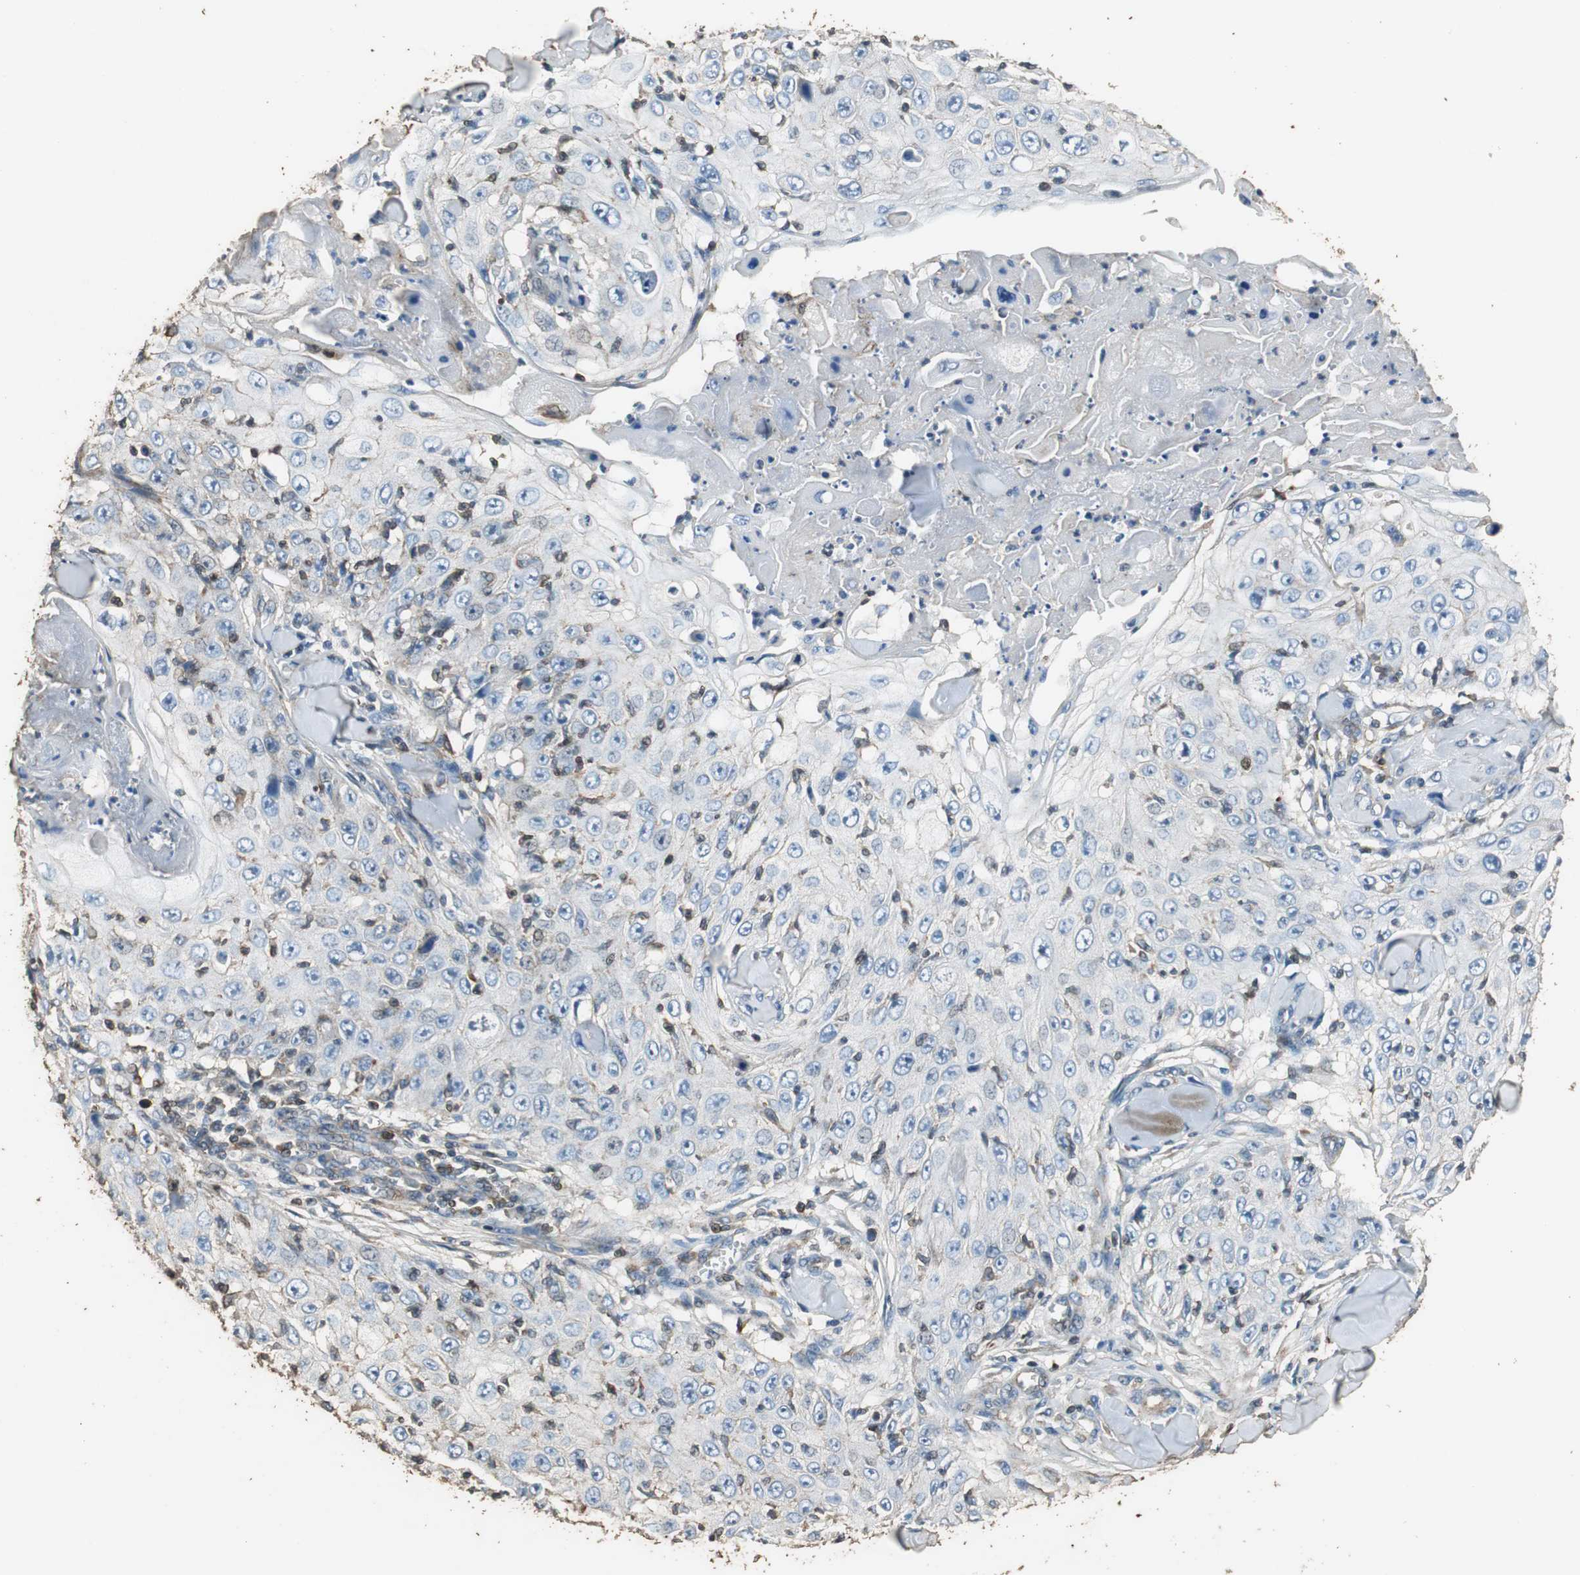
{"staining": {"intensity": "negative", "quantity": "none", "location": "none"}, "tissue": "skin cancer", "cell_type": "Tumor cells", "image_type": "cancer", "snomed": [{"axis": "morphology", "description": "Squamous cell carcinoma, NOS"}, {"axis": "topography", "description": "Skin"}], "caption": "Immunohistochemical staining of human skin cancer (squamous cell carcinoma) displays no significant expression in tumor cells.", "gene": "PRKRA", "patient": {"sex": "male", "age": 86}}